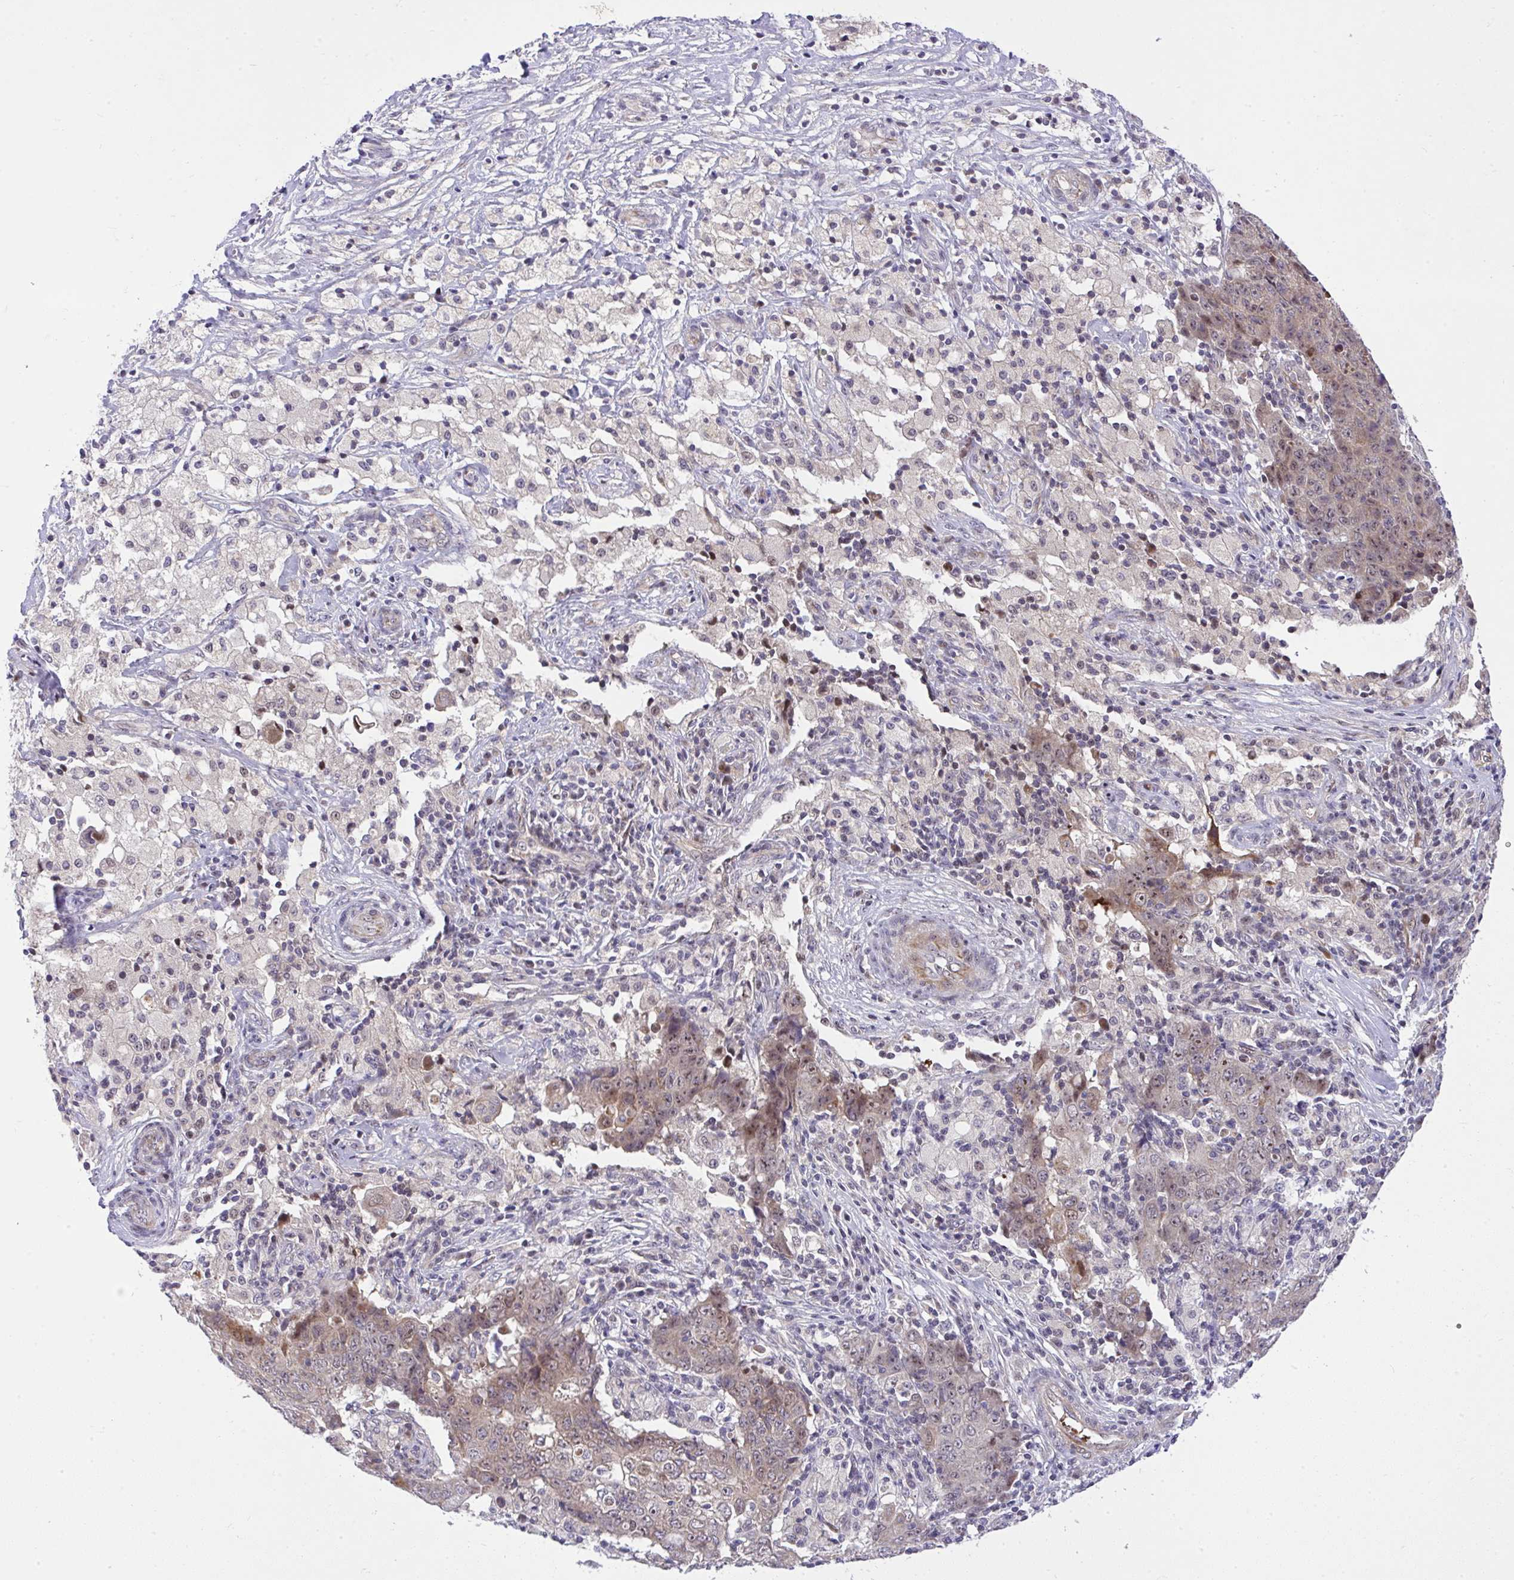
{"staining": {"intensity": "weak", "quantity": ">75%", "location": "cytoplasmic/membranous,nuclear"}, "tissue": "ovarian cancer", "cell_type": "Tumor cells", "image_type": "cancer", "snomed": [{"axis": "morphology", "description": "Carcinoma, endometroid"}, {"axis": "topography", "description": "Ovary"}], "caption": "Immunohistochemistry image of human endometroid carcinoma (ovarian) stained for a protein (brown), which reveals low levels of weak cytoplasmic/membranous and nuclear expression in approximately >75% of tumor cells.", "gene": "CHIA", "patient": {"sex": "female", "age": 42}}